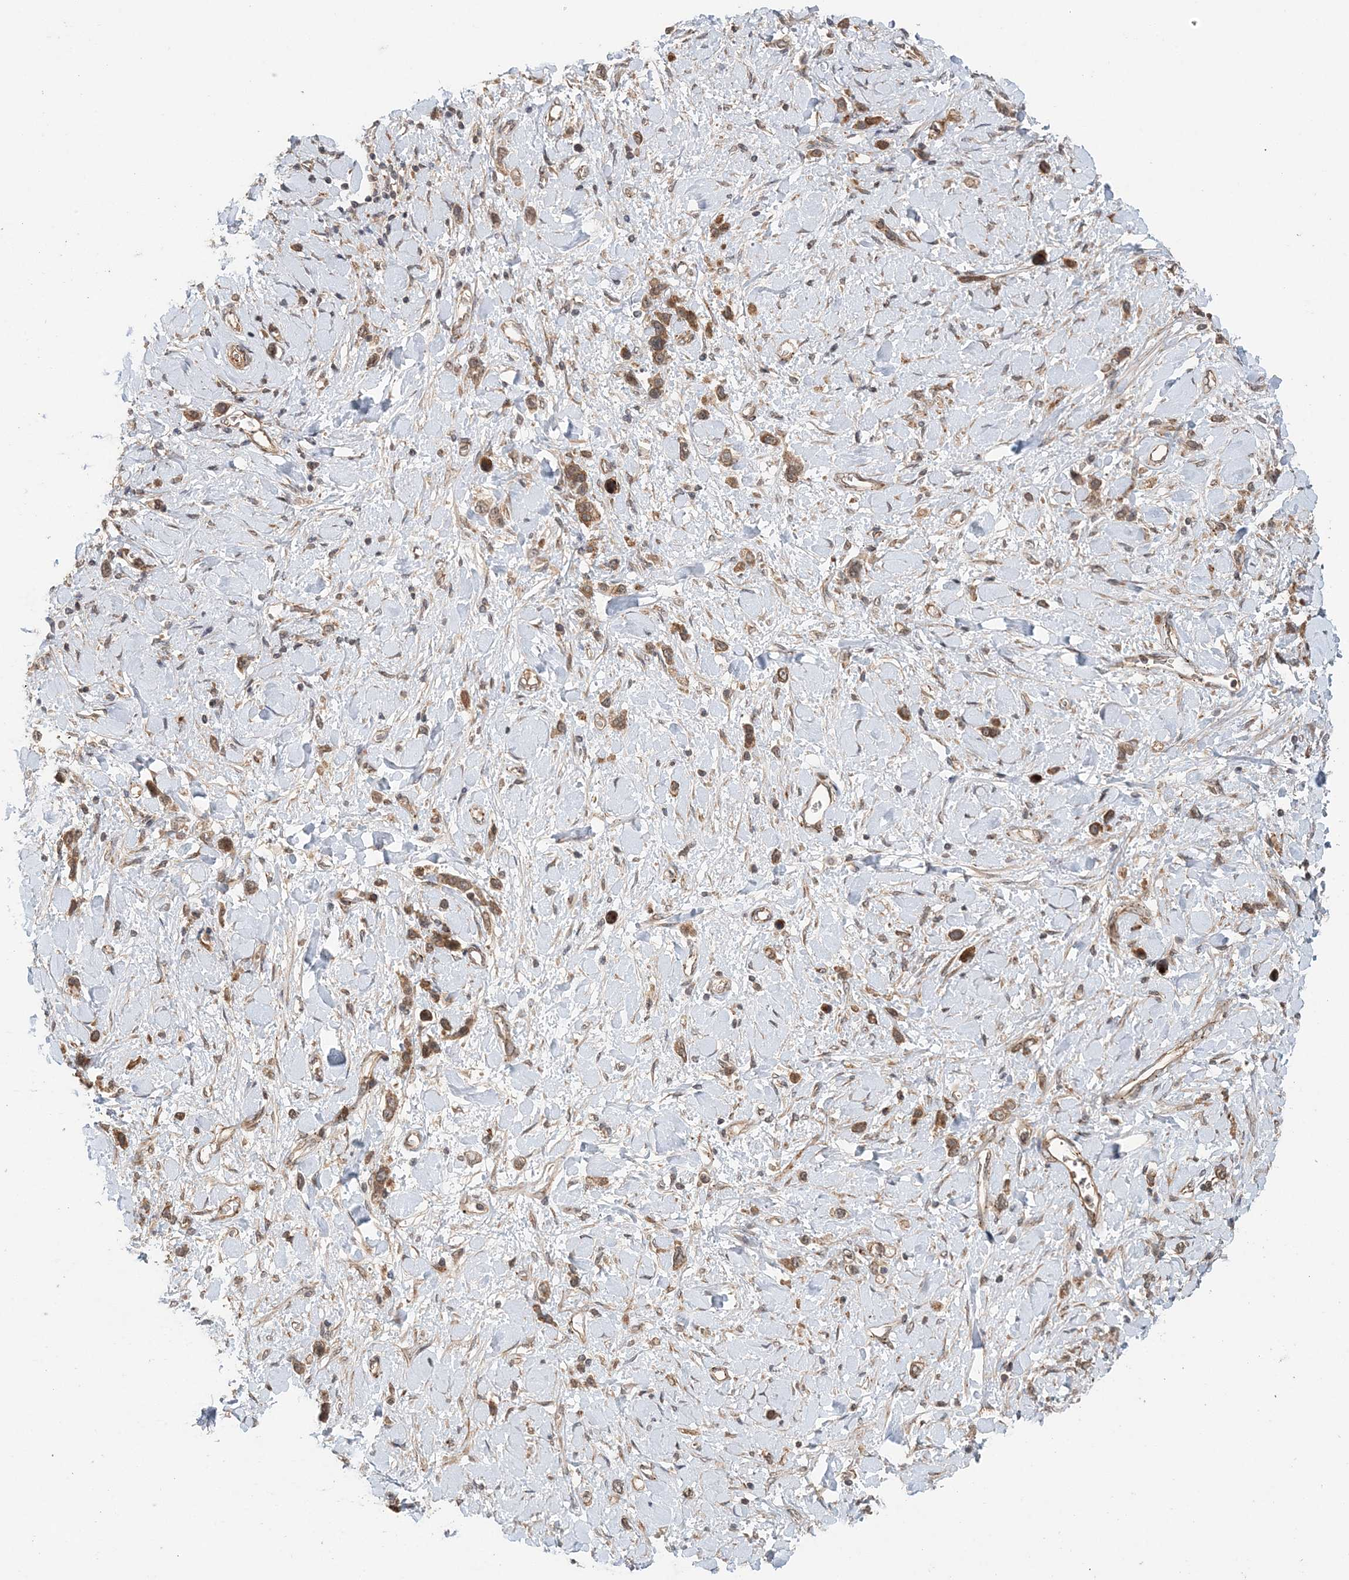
{"staining": {"intensity": "moderate", "quantity": ">75%", "location": "cytoplasmic/membranous"}, "tissue": "stomach cancer", "cell_type": "Tumor cells", "image_type": "cancer", "snomed": [{"axis": "morphology", "description": "Normal tissue, NOS"}, {"axis": "morphology", "description": "Adenocarcinoma, NOS"}, {"axis": "topography", "description": "Stomach, upper"}, {"axis": "topography", "description": "Stomach"}], "caption": "Immunohistochemistry (IHC) (DAB) staining of adenocarcinoma (stomach) shows moderate cytoplasmic/membranous protein expression in approximately >75% of tumor cells. The protein is shown in brown color, while the nuclei are stained blue.", "gene": "UBTD2", "patient": {"sex": "female", "age": 65}}